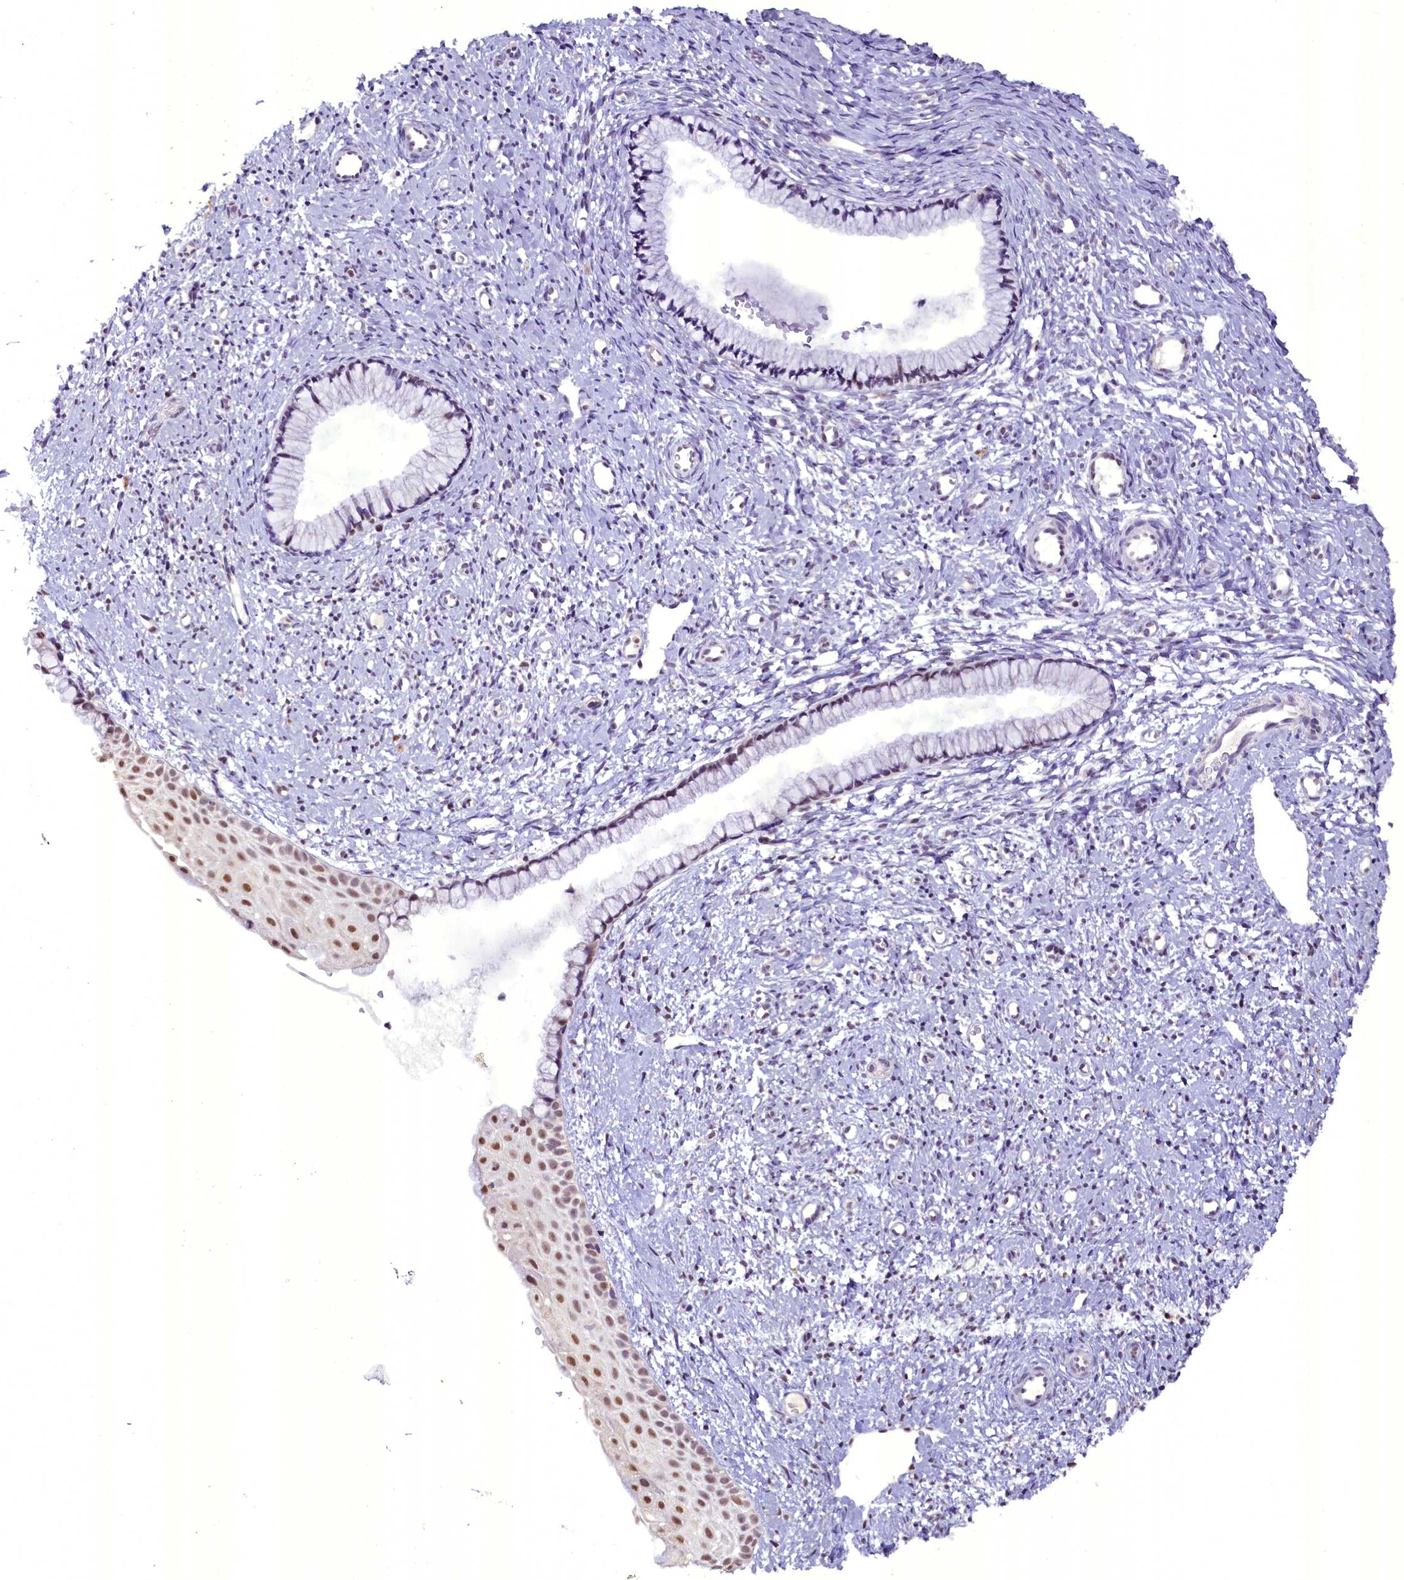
{"staining": {"intensity": "moderate", "quantity": ">75%", "location": "nuclear"}, "tissue": "cervix", "cell_type": "Glandular cells", "image_type": "normal", "snomed": [{"axis": "morphology", "description": "Normal tissue, NOS"}, {"axis": "topography", "description": "Cervix"}], "caption": "The photomicrograph demonstrates a brown stain indicating the presence of a protein in the nuclear of glandular cells in cervix. (brown staining indicates protein expression, while blue staining denotes nuclei).", "gene": "NCBP1", "patient": {"sex": "female", "age": 57}}